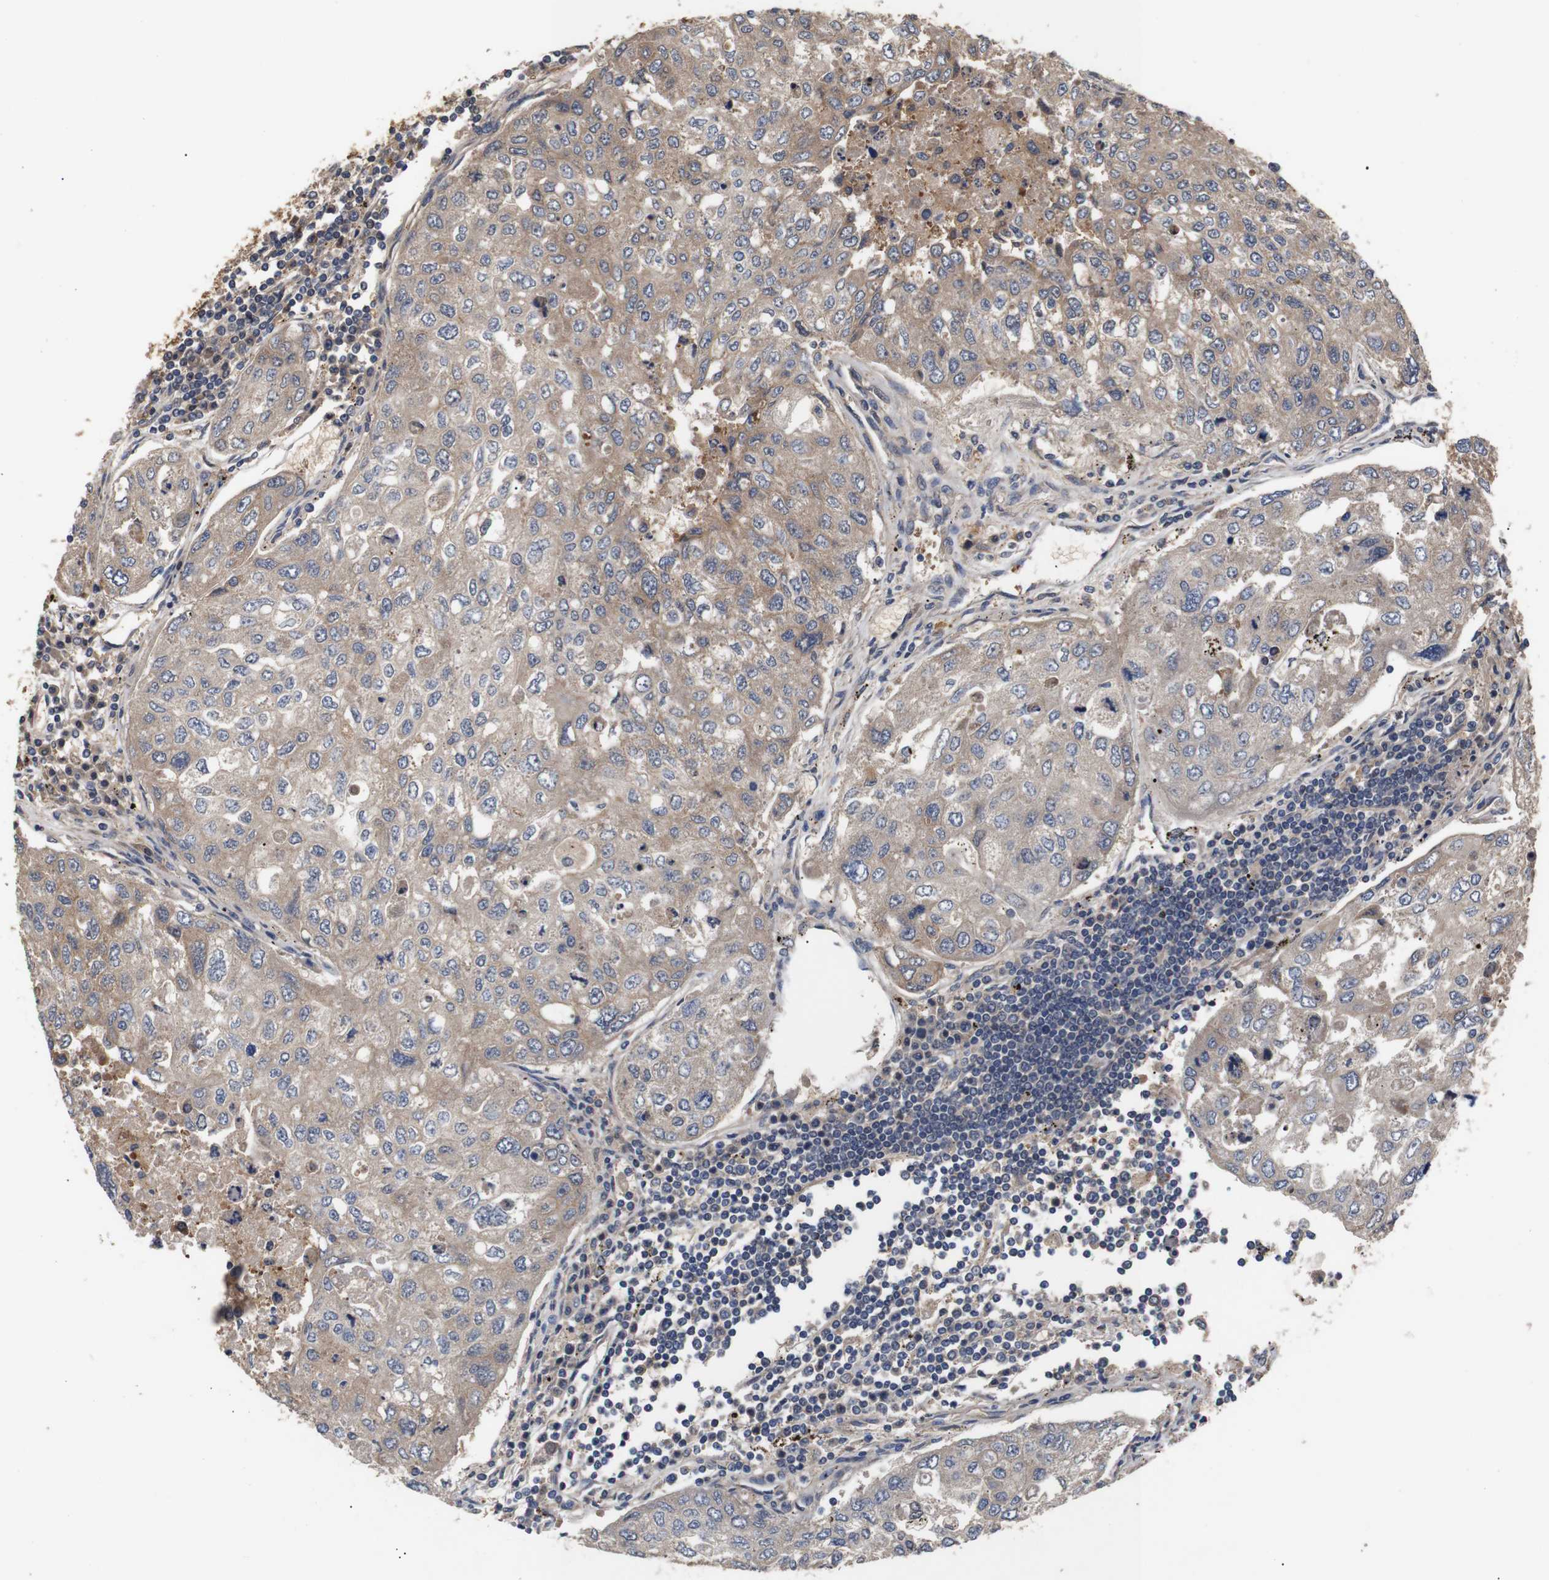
{"staining": {"intensity": "weak", "quantity": ">75%", "location": "cytoplasmic/membranous"}, "tissue": "urothelial cancer", "cell_type": "Tumor cells", "image_type": "cancer", "snomed": [{"axis": "morphology", "description": "Urothelial carcinoma, High grade"}, {"axis": "topography", "description": "Lymph node"}, {"axis": "topography", "description": "Urinary bladder"}], "caption": "Immunohistochemistry of urothelial cancer demonstrates low levels of weak cytoplasmic/membranous expression in approximately >75% of tumor cells.", "gene": "DDR1", "patient": {"sex": "male", "age": 51}}